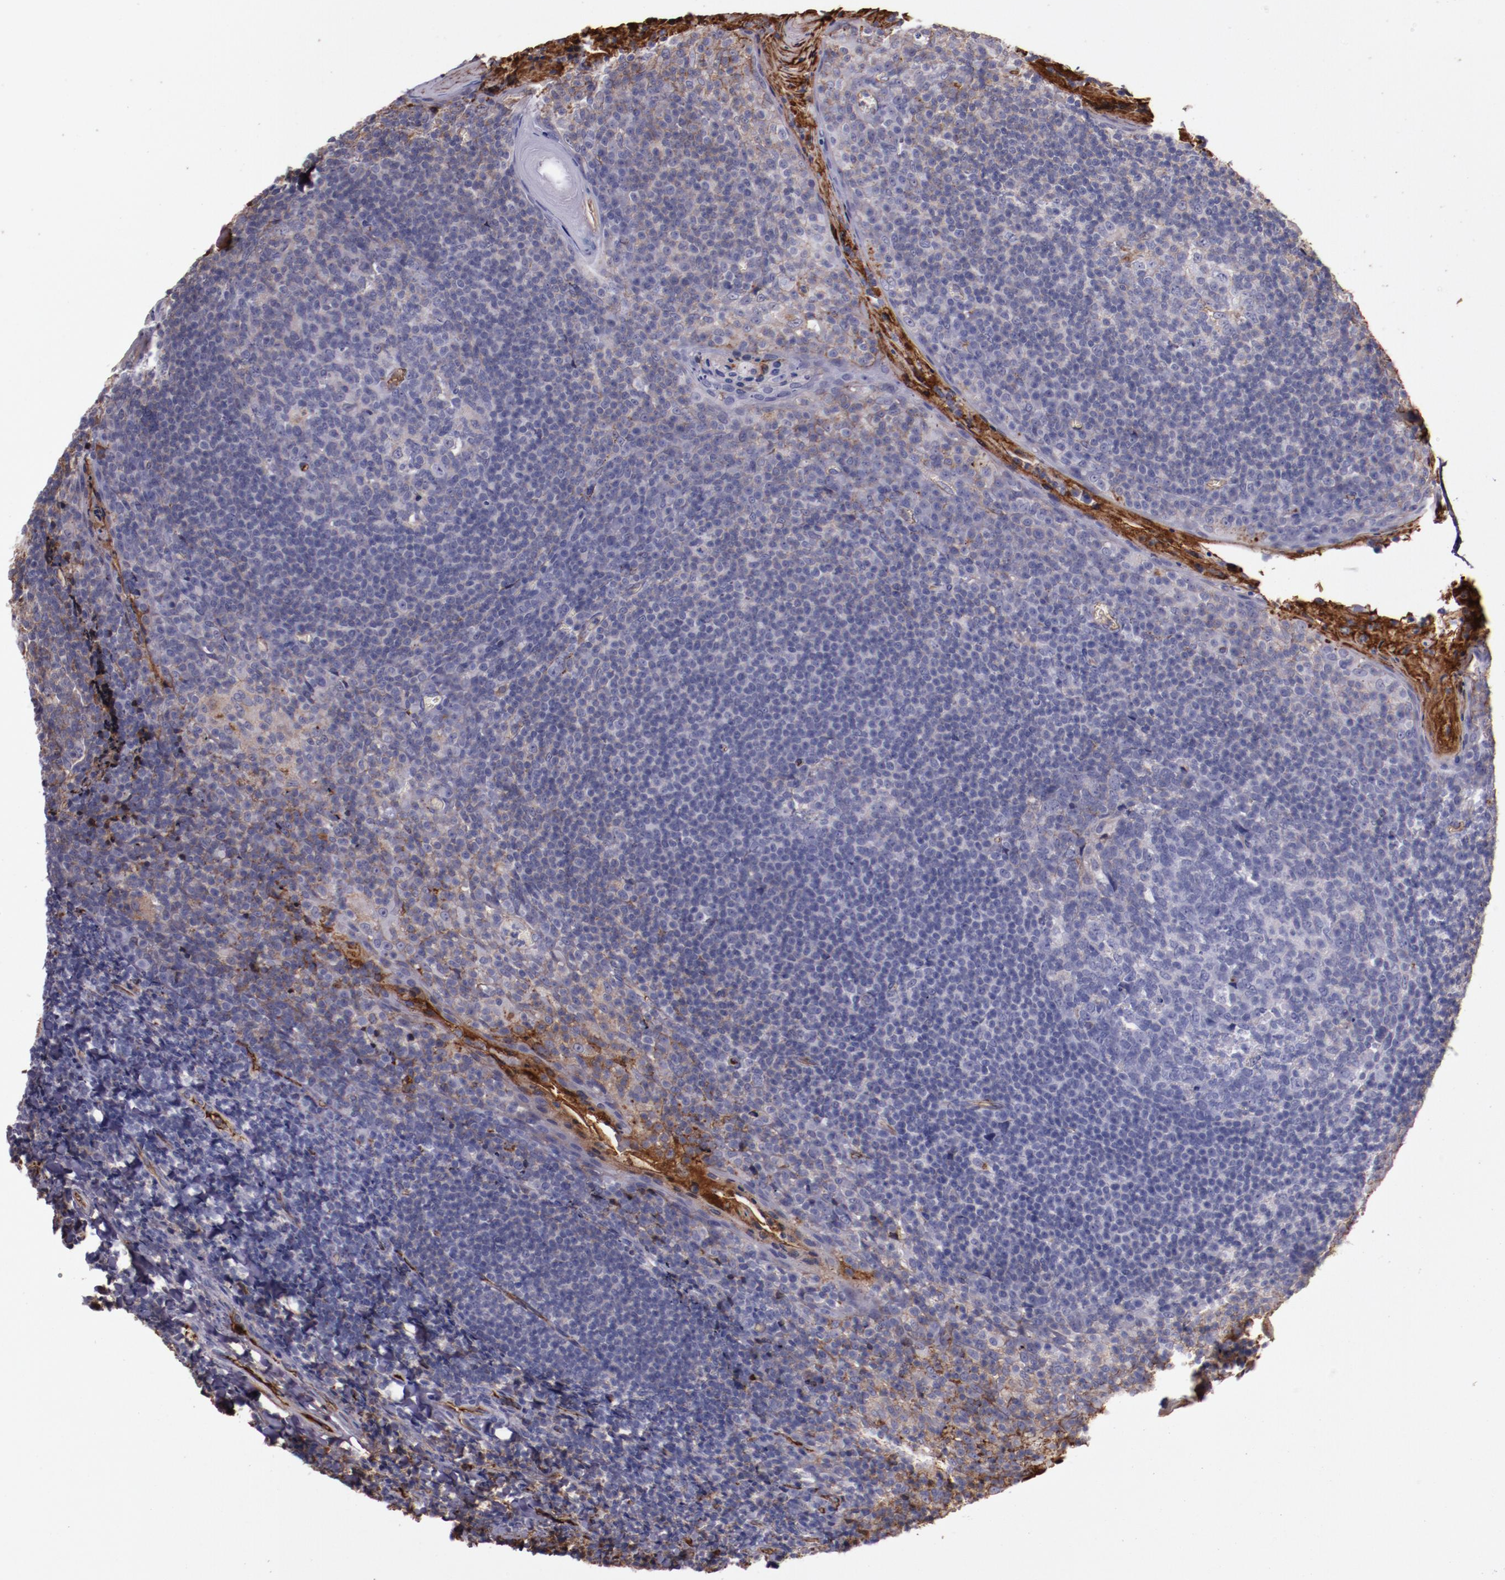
{"staining": {"intensity": "negative", "quantity": "none", "location": "none"}, "tissue": "tonsil", "cell_type": "Germinal center cells", "image_type": "normal", "snomed": [{"axis": "morphology", "description": "Normal tissue, NOS"}, {"axis": "topography", "description": "Tonsil"}], "caption": "This is a micrograph of immunohistochemistry staining of normal tonsil, which shows no staining in germinal center cells. (DAB immunohistochemistry with hematoxylin counter stain).", "gene": "A2M", "patient": {"sex": "male", "age": 31}}